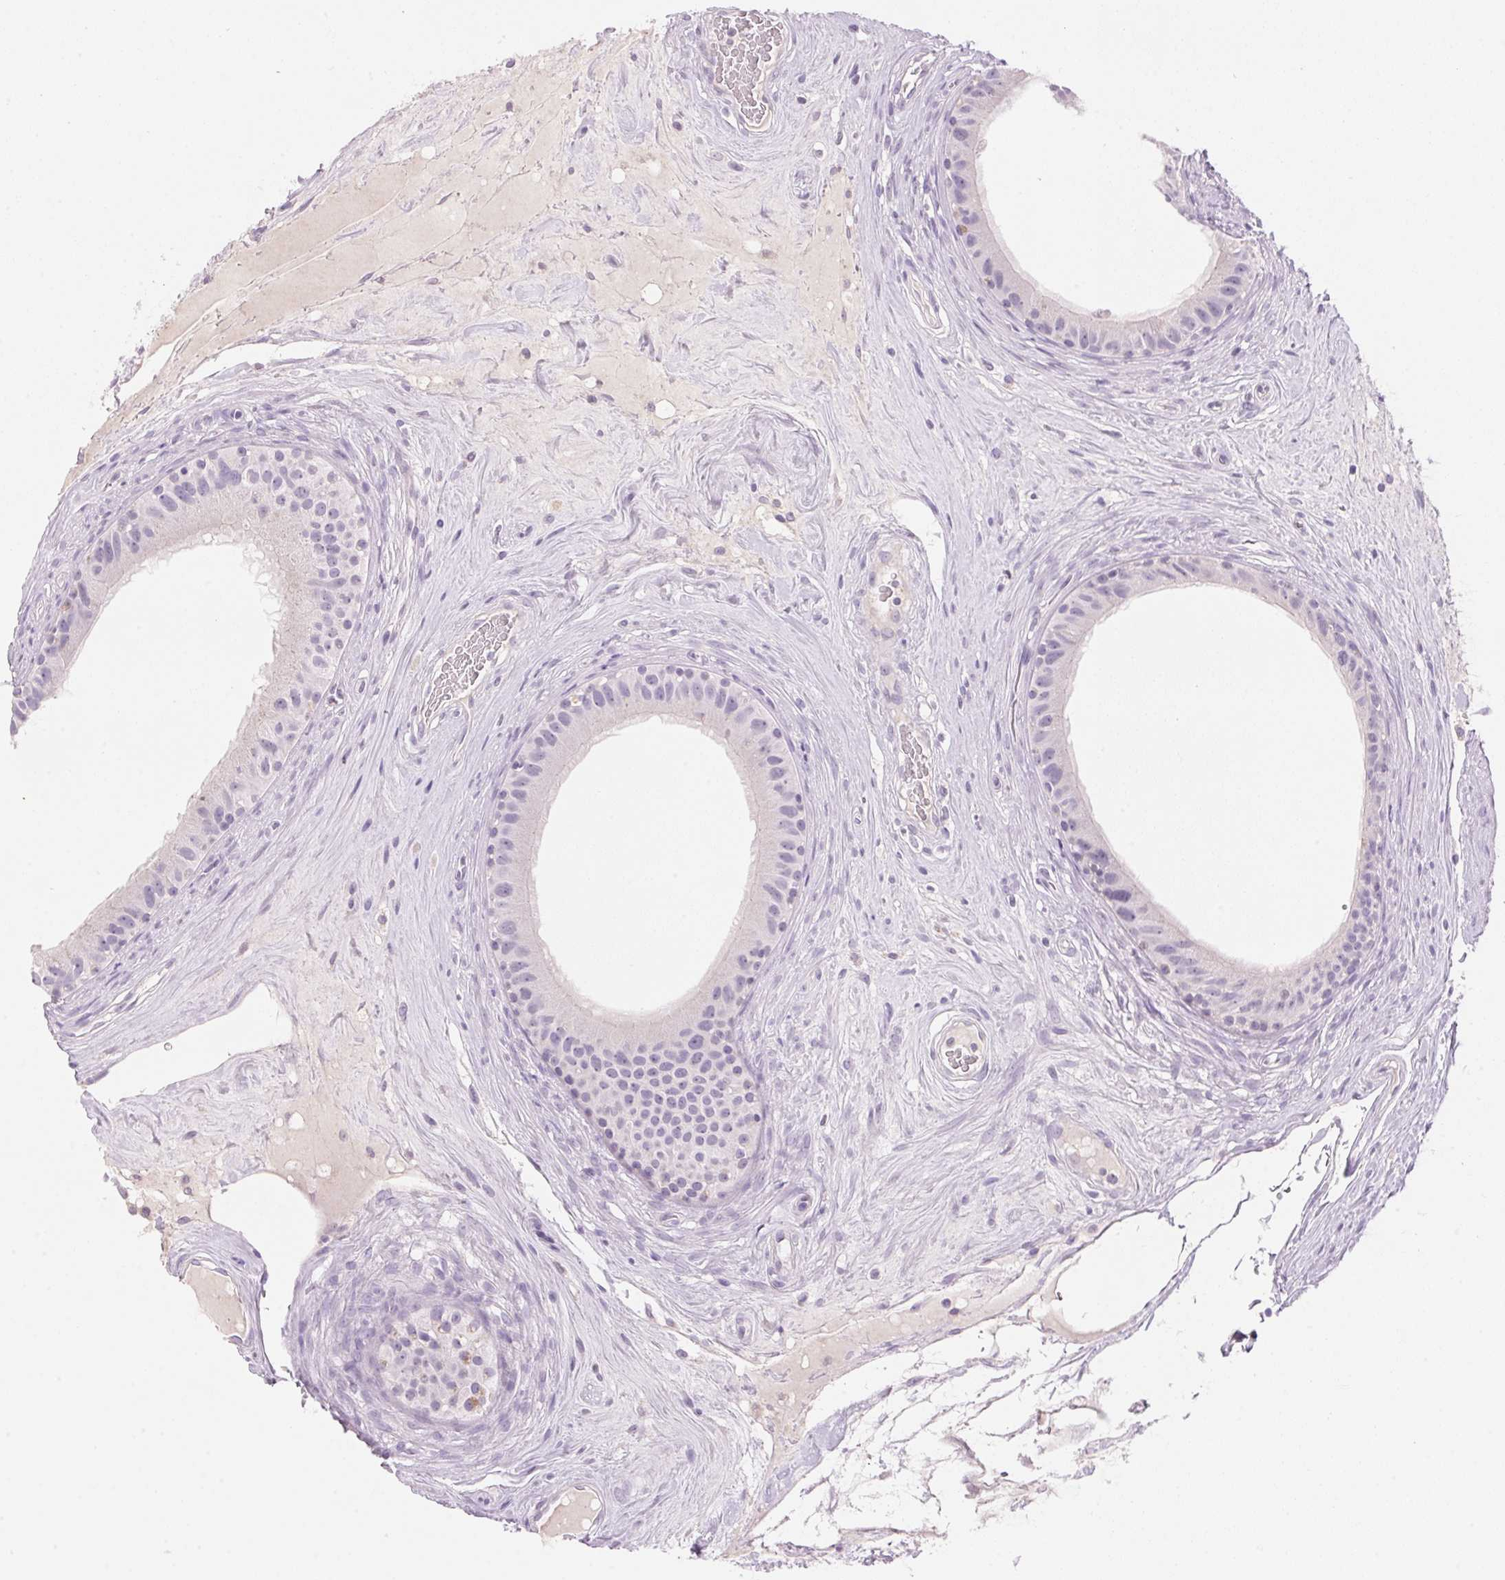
{"staining": {"intensity": "negative", "quantity": "none", "location": "none"}, "tissue": "epididymis", "cell_type": "Glandular cells", "image_type": "normal", "snomed": [{"axis": "morphology", "description": "Normal tissue, NOS"}, {"axis": "topography", "description": "Epididymis"}], "caption": "DAB immunohistochemical staining of normal human epididymis reveals no significant staining in glandular cells.", "gene": "HSD17B2", "patient": {"sex": "male", "age": 59}}